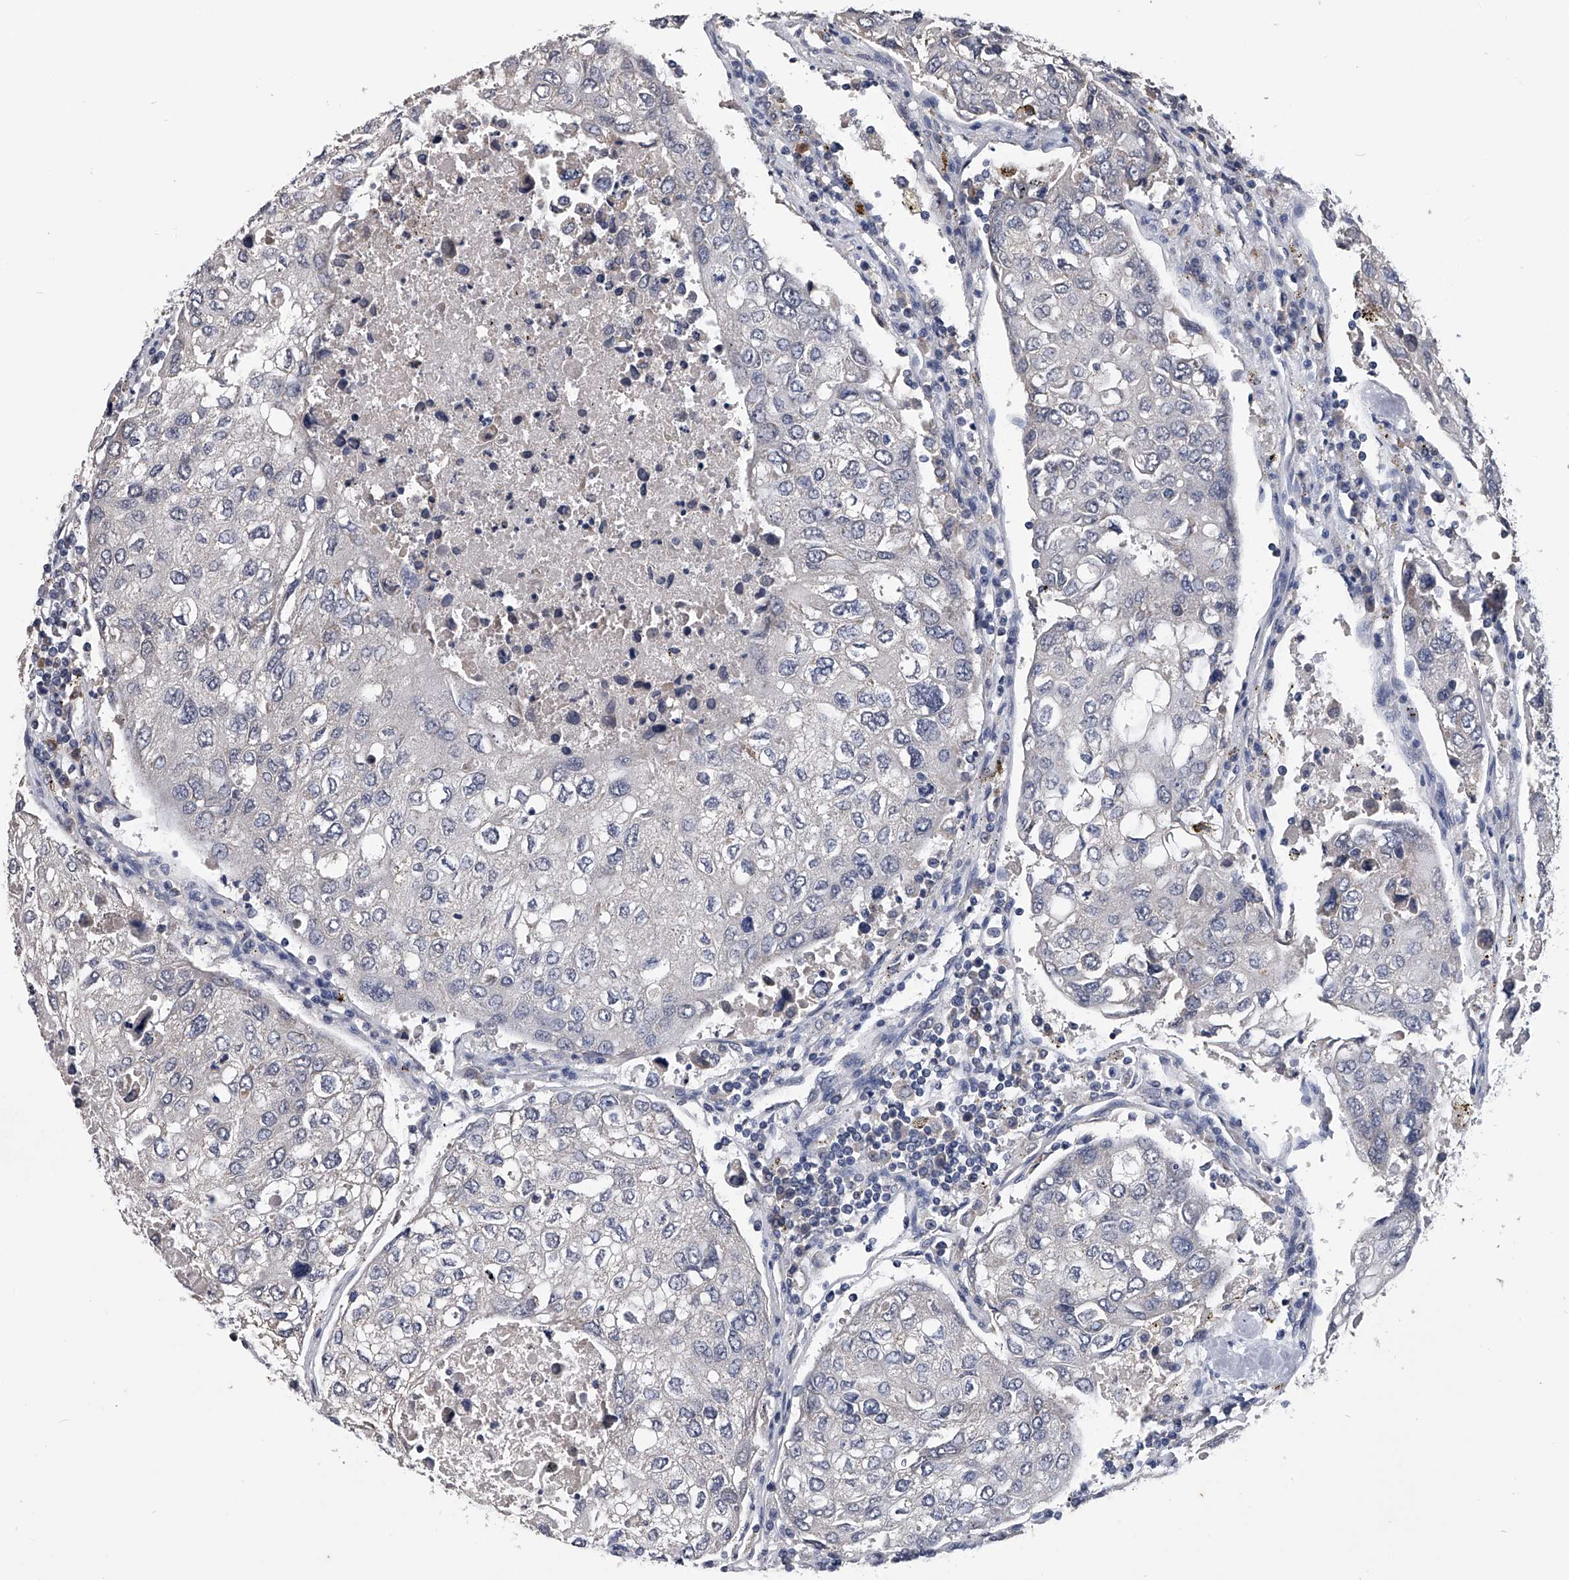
{"staining": {"intensity": "negative", "quantity": "none", "location": "none"}, "tissue": "urothelial cancer", "cell_type": "Tumor cells", "image_type": "cancer", "snomed": [{"axis": "morphology", "description": "Urothelial carcinoma, High grade"}, {"axis": "topography", "description": "Lymph node"}, {"axis": "topography", "description": "Urinary bladder"}], "caption": "An immunohistochemistry histopathology image of urothelial cancer is shown. There is no staining in tumor cells of urothelial cancer.", "gene": "OAT", "patient": {"sex": "male", "age": 51}}